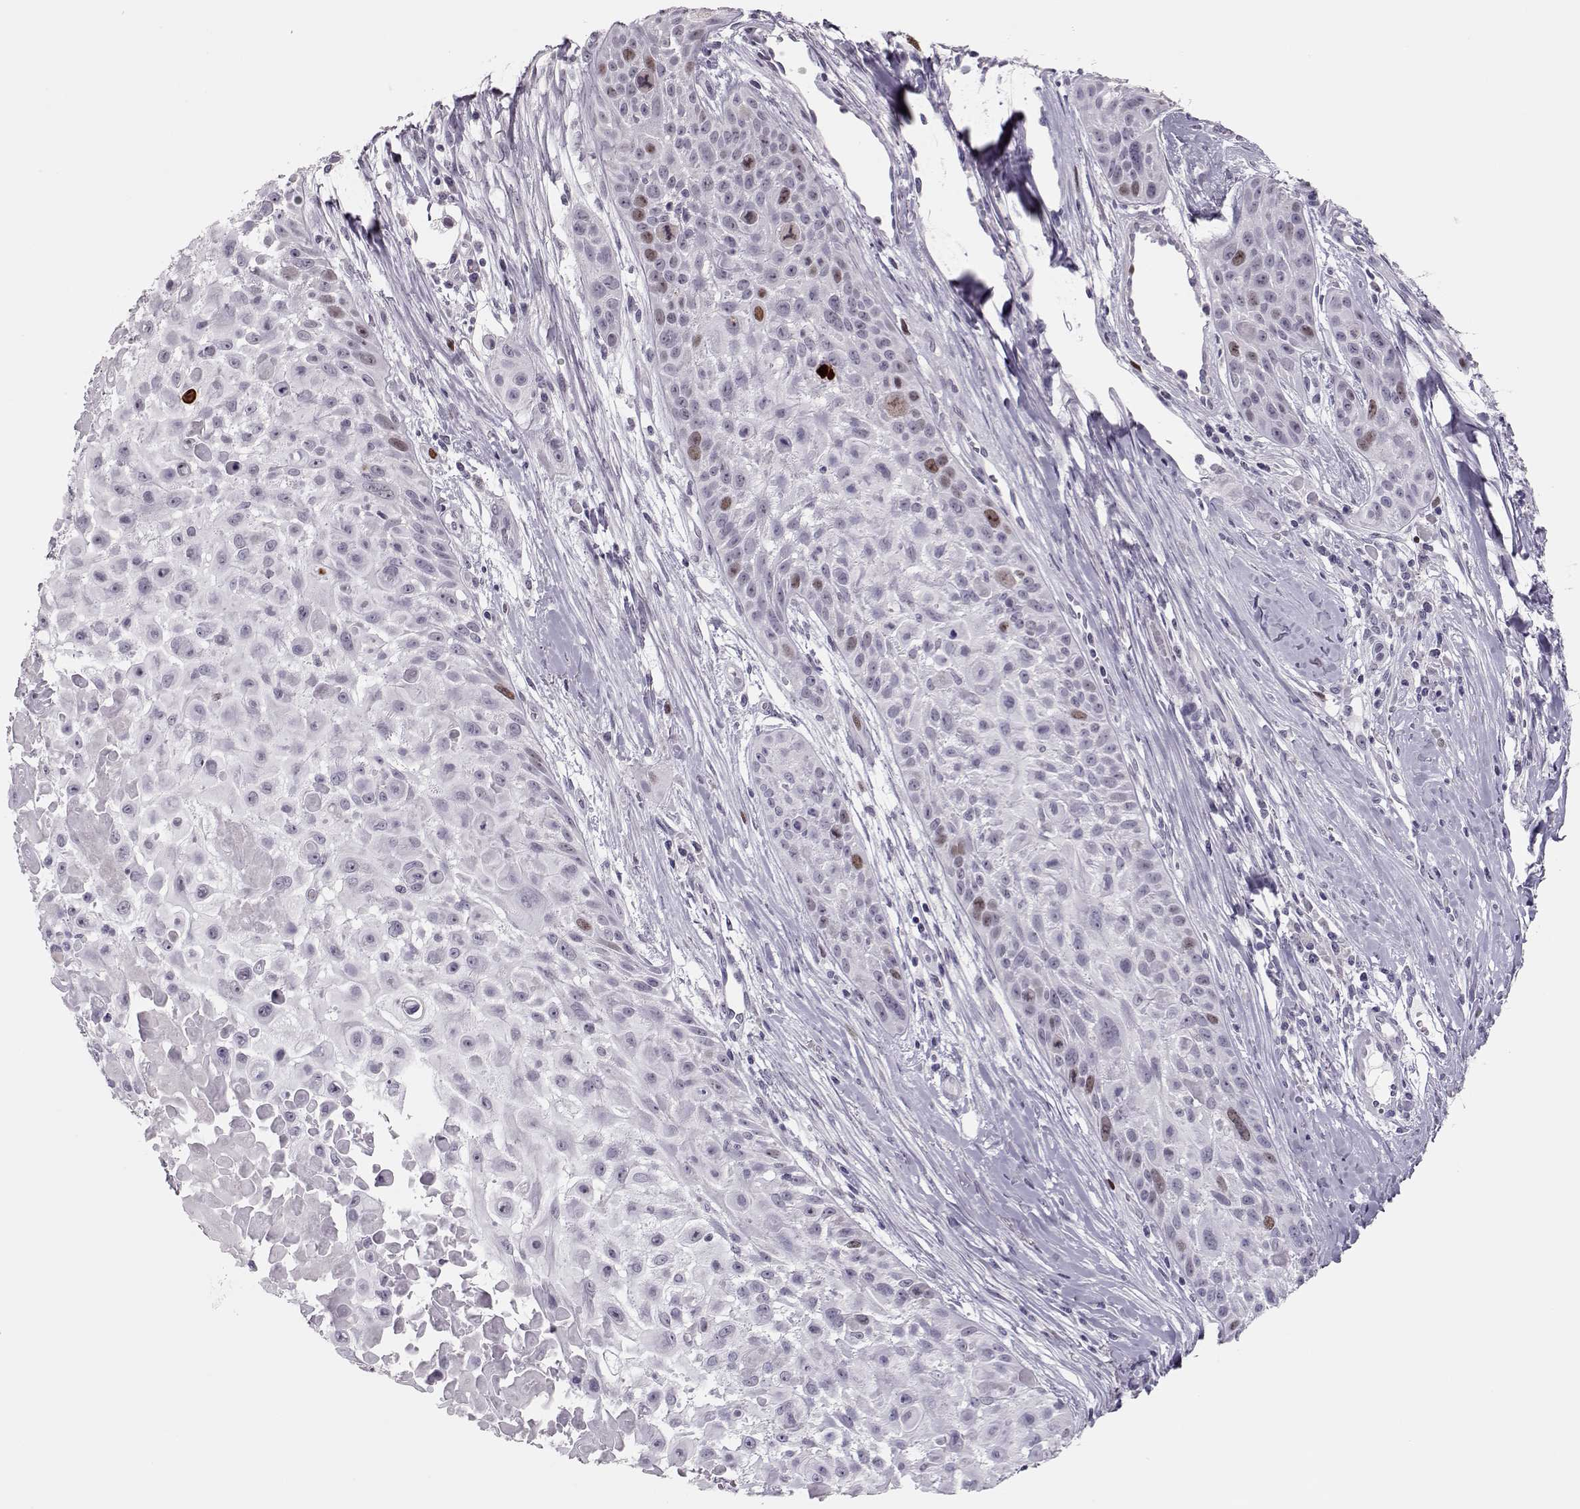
{"staining": {"intensity": "moderate", "quantity": "<25%", "location": "nuclear"}, "tissue": "skin cancer", "cell_type": "Tumor cells", "image_type": "cancer", "snomed": [{"axis": "morphology", "description": "Squamous cell carcinoma, NOS"}, {"axis": "topography", "description": "Skin"}, {"axis": "topography", "description": "Anal"}], "caption": "A high-resolution image shows immunohistochemistry staining of skin cancer (squamous cell carcinoma), which shows moderate nuclear staining in about <25% of tumor cells. (DAB = brown stain, brightfield microscopy at high magnification).", "gene": "SGO1", "patient": {"sex": "female", "age": 75}}